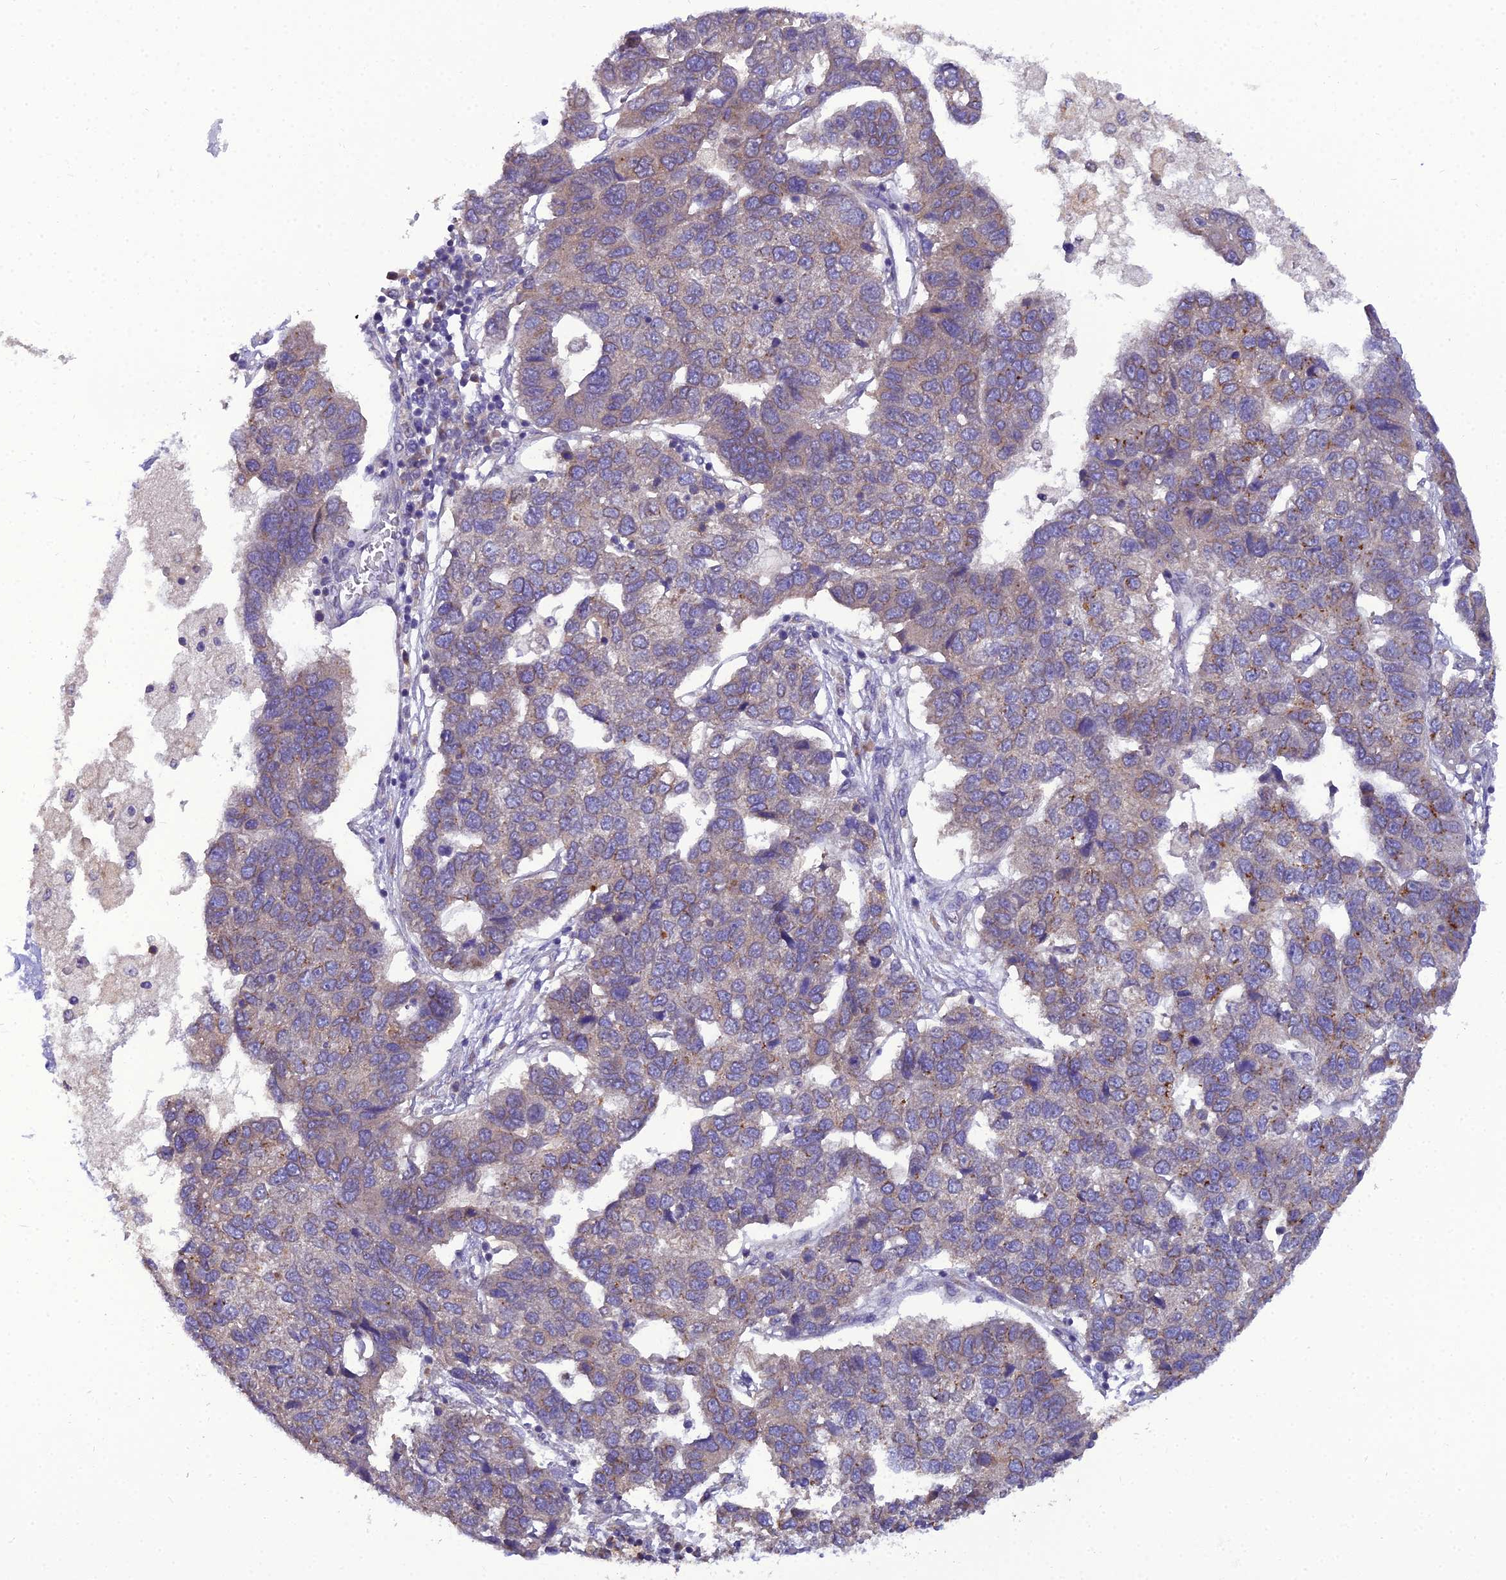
{"staining": {"intensity": "moderate", "quantity": "<25%", "location": "cytoplasmic/membranous"}, "tissue": "pancreatic cancer", "cell_type": "Tumor cells", "image_type": "cancer", "snomed": [{"axis": "morphology", "description": "Adenocarcinoma, NOS"}, {"axis": "topography", "description": "Pancreas"}], "caption": "Adenocarcinoma (pancreatic) tissue reveals moderate cytoplasmic/membranous expression in about <25% of tumor cells", "gene": "GOLPH3", "patient": {"sex": "female", "age": 61}}